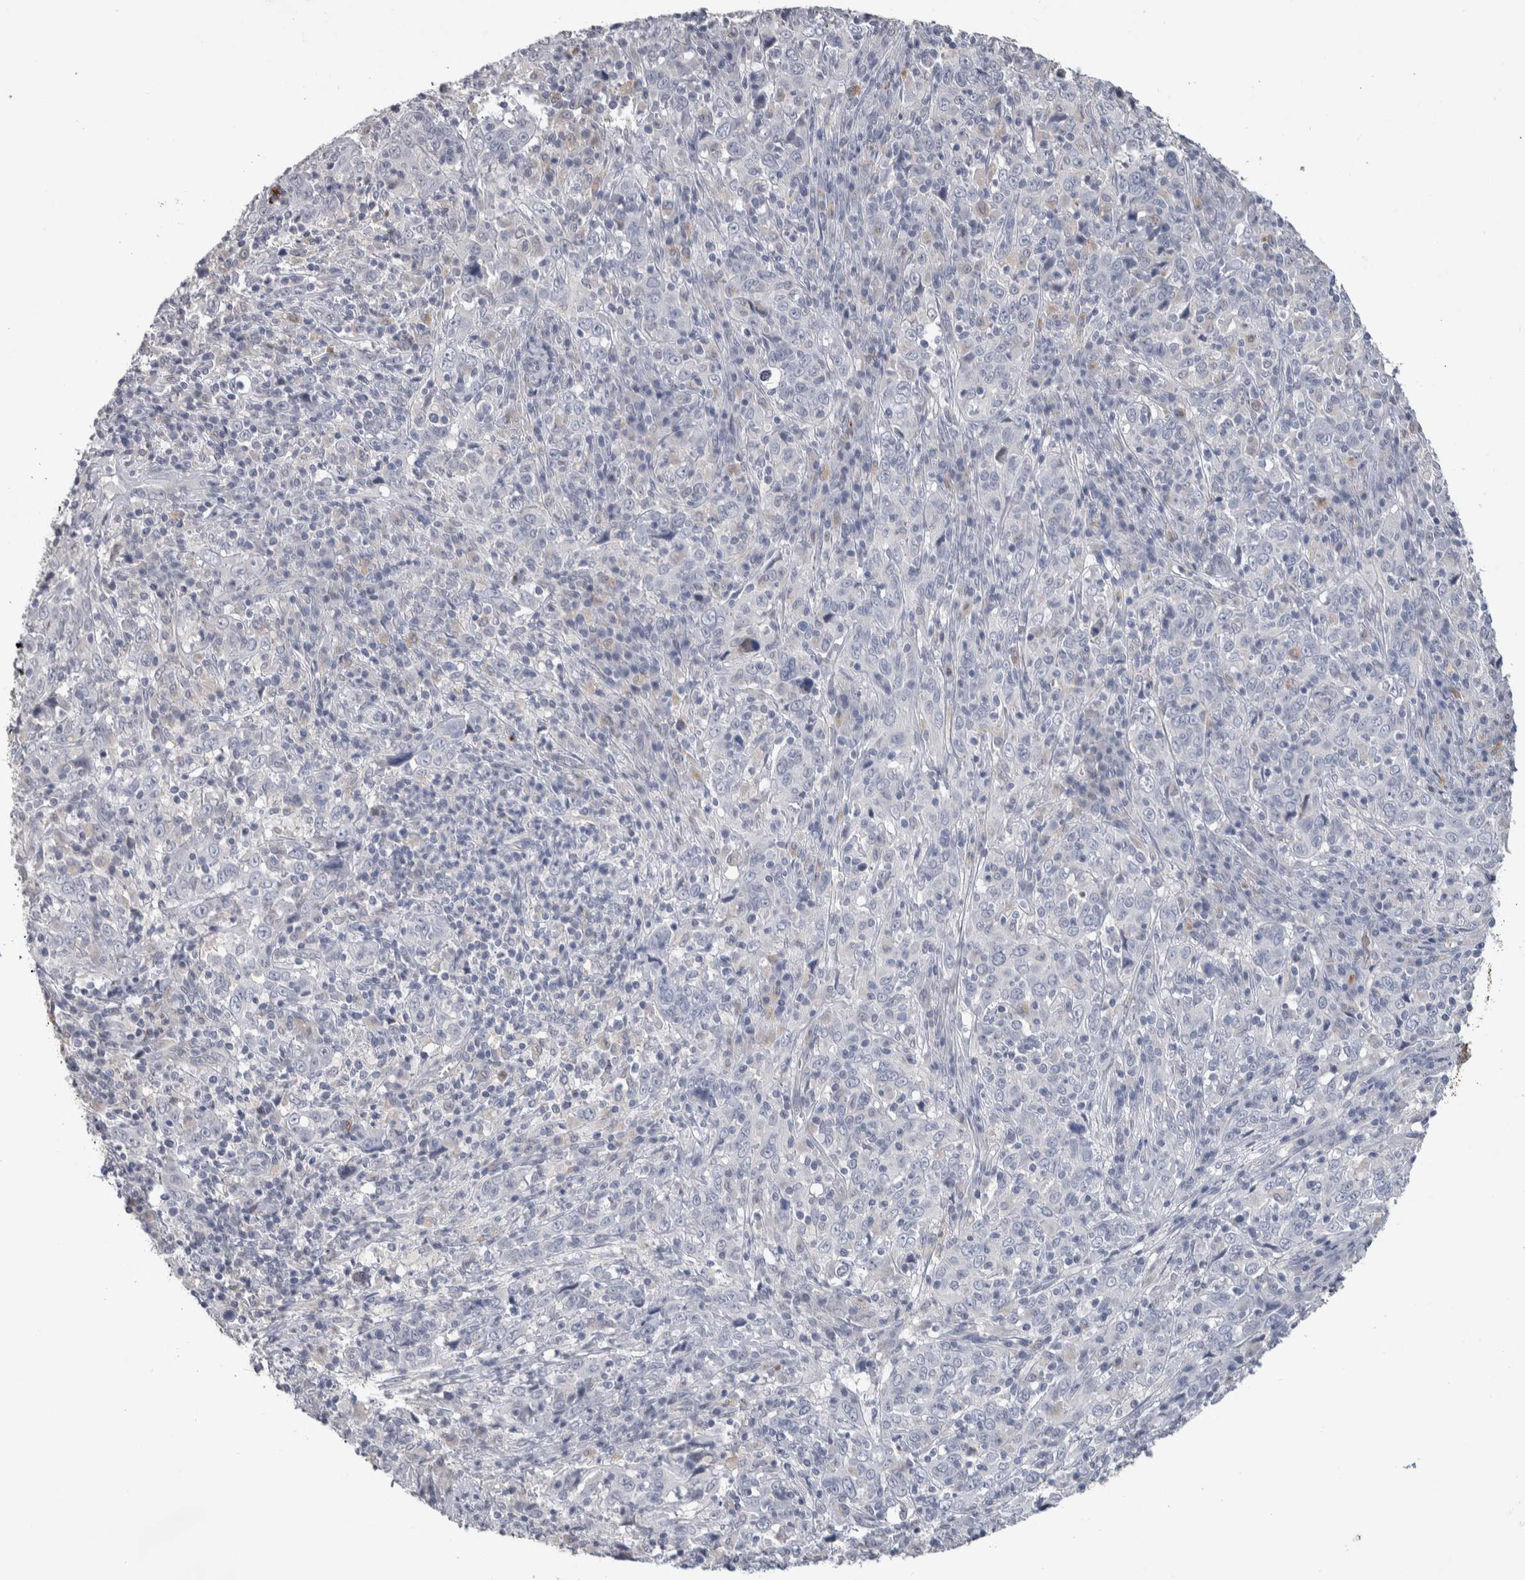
{"staining": {"intensity": "negative", "quantity": "none", "location": "none"}, "tissue": "cervical cancer", "cell_type": "Tumor cells", "image_type": "cancer", "snomed": [{"axis": "morphology", "description": "Squamous cell carcinoma, NOS"}, {"axis": "topography", "description": "Cervix"}], "caption": "Immunohistochemistry photomicrograph of human cervical cancer (squamous cell carcinoma) stained for a protein (brown), which shows no positivity in tumor cells.", "gene": "TMEM102", "patient": {"sex": "female", "age": 46}}